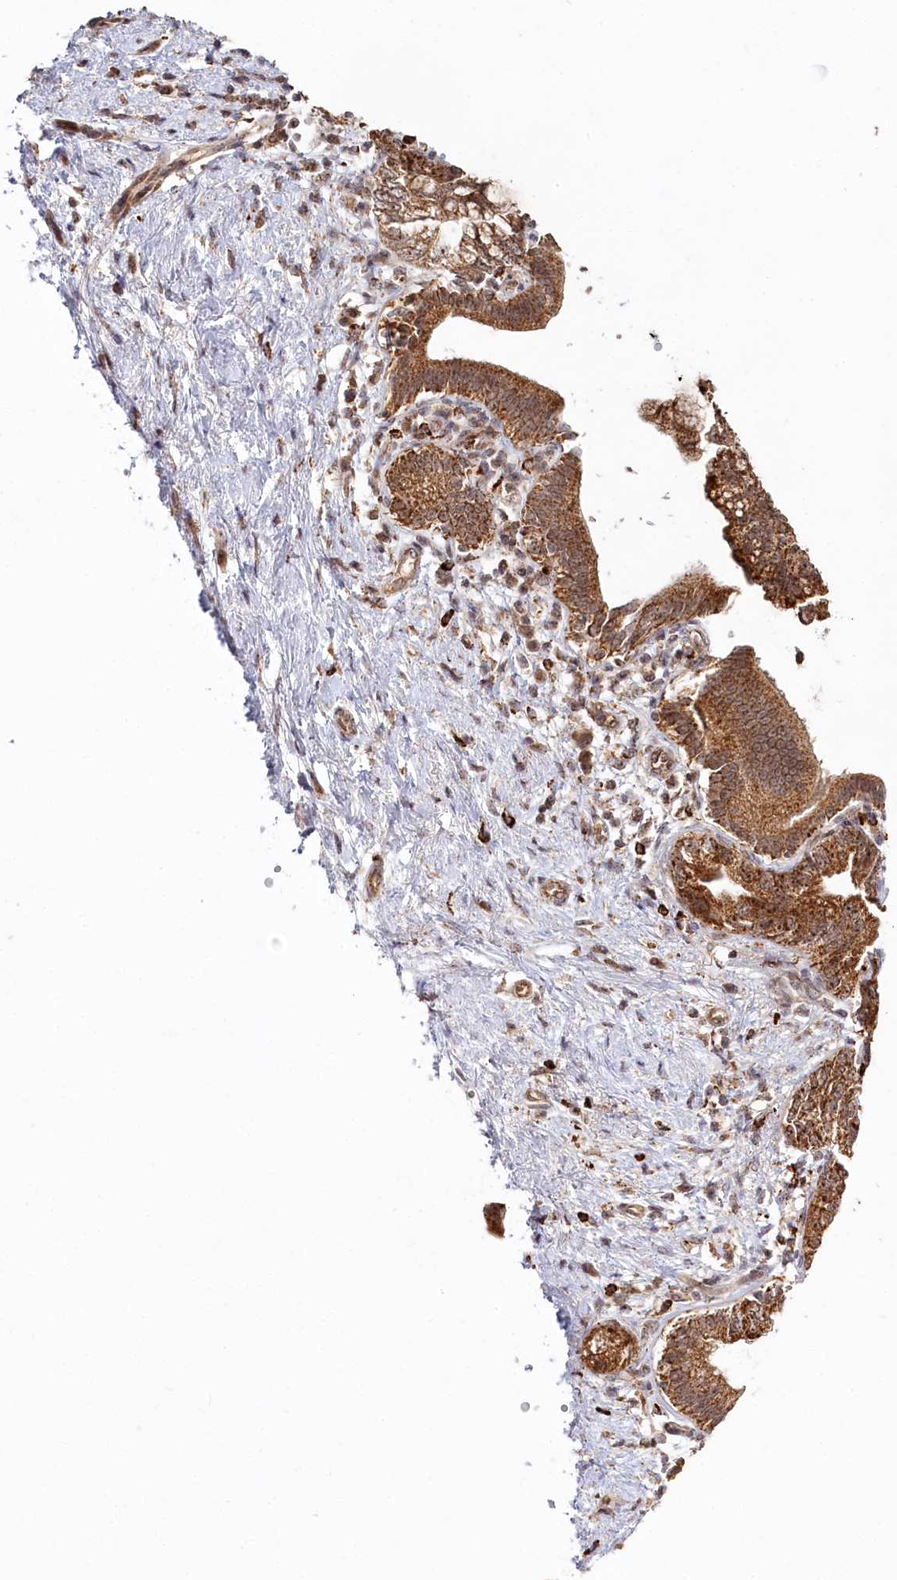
{"staining": {"intensity": "strong", "quantity": ">75%", "location": "cytoplasmic/membranous,nuclear"}, "tissue": "pancreatic cancer", "cell_type": "Tumor cells", "image_type": "cancer", "snomed": [{"axis": "morphology", "description": "Adenocarcinoma, NOS"}, {"axis": "topography", "description": "Pancreas"}], "caption": "Immunohistochemistry (IHC) histopathology image of human pancreatic cancer (adenocarcinoma) stained for a protein (brown), which displays high levels of strong cytoplasmic/membranous and nuclear positivity in about >75% of tumor cells.", "gene": "RTN4IP1", "patient": {"sex": "female", "age": 73}}